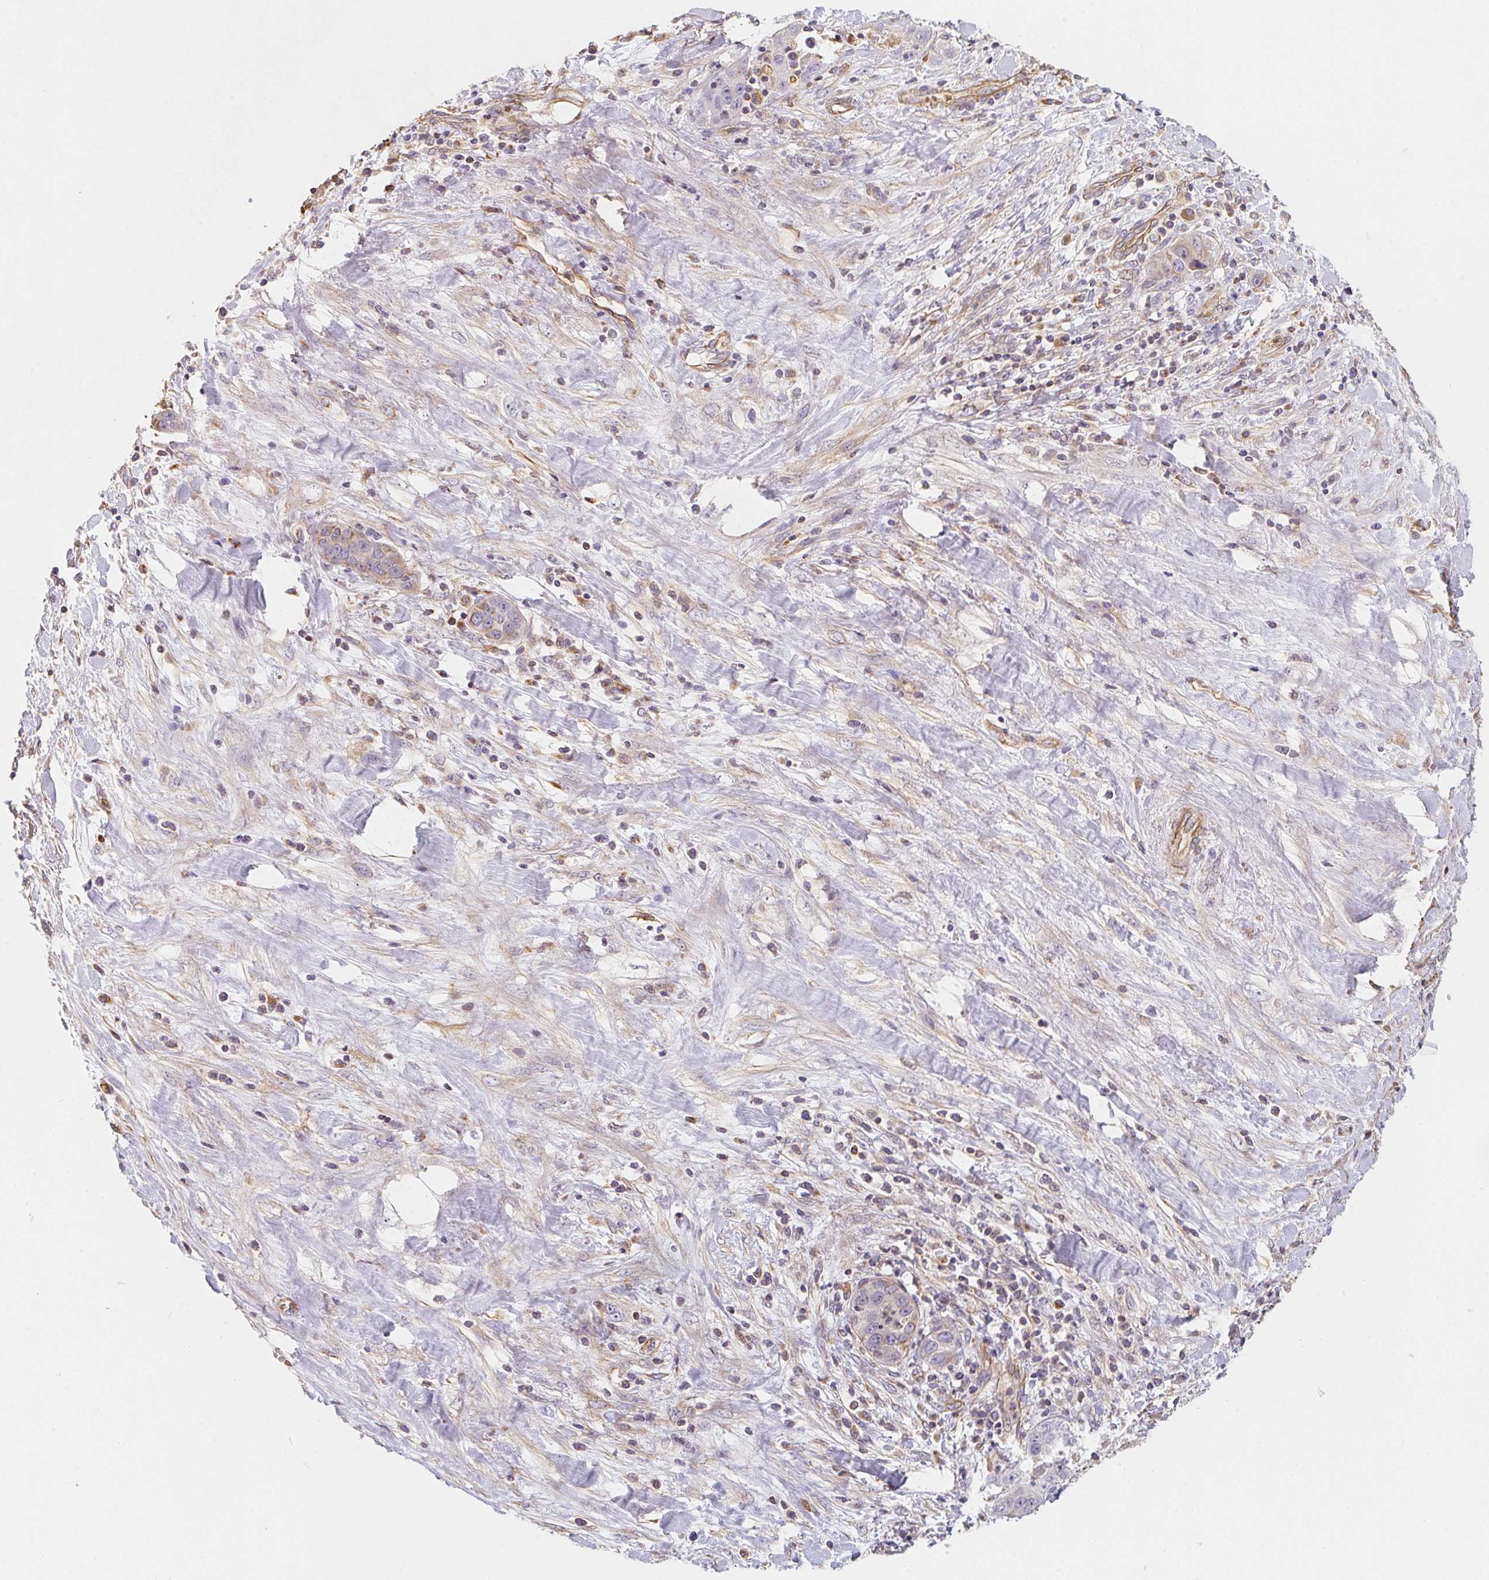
{"staining": {"intensity": "negative", "quantity": "none", "location": "none"}, "tissue": "liver cancer", "cell_type": "Tumor cells", "image_type": "cancer", "snomed": [{"axis": "morphology", "description": "Cholangiocarcinoma"}, {"axis": "topography", "description": "Liver"}], "caption": "A high-resolution image shows immunohistochemistry staining of liver cholangiocarcinoma, which displays no significant staining in tumor cells.", "gene": "TBKBP1", "patient": {"sex": "female", "age": 52}}